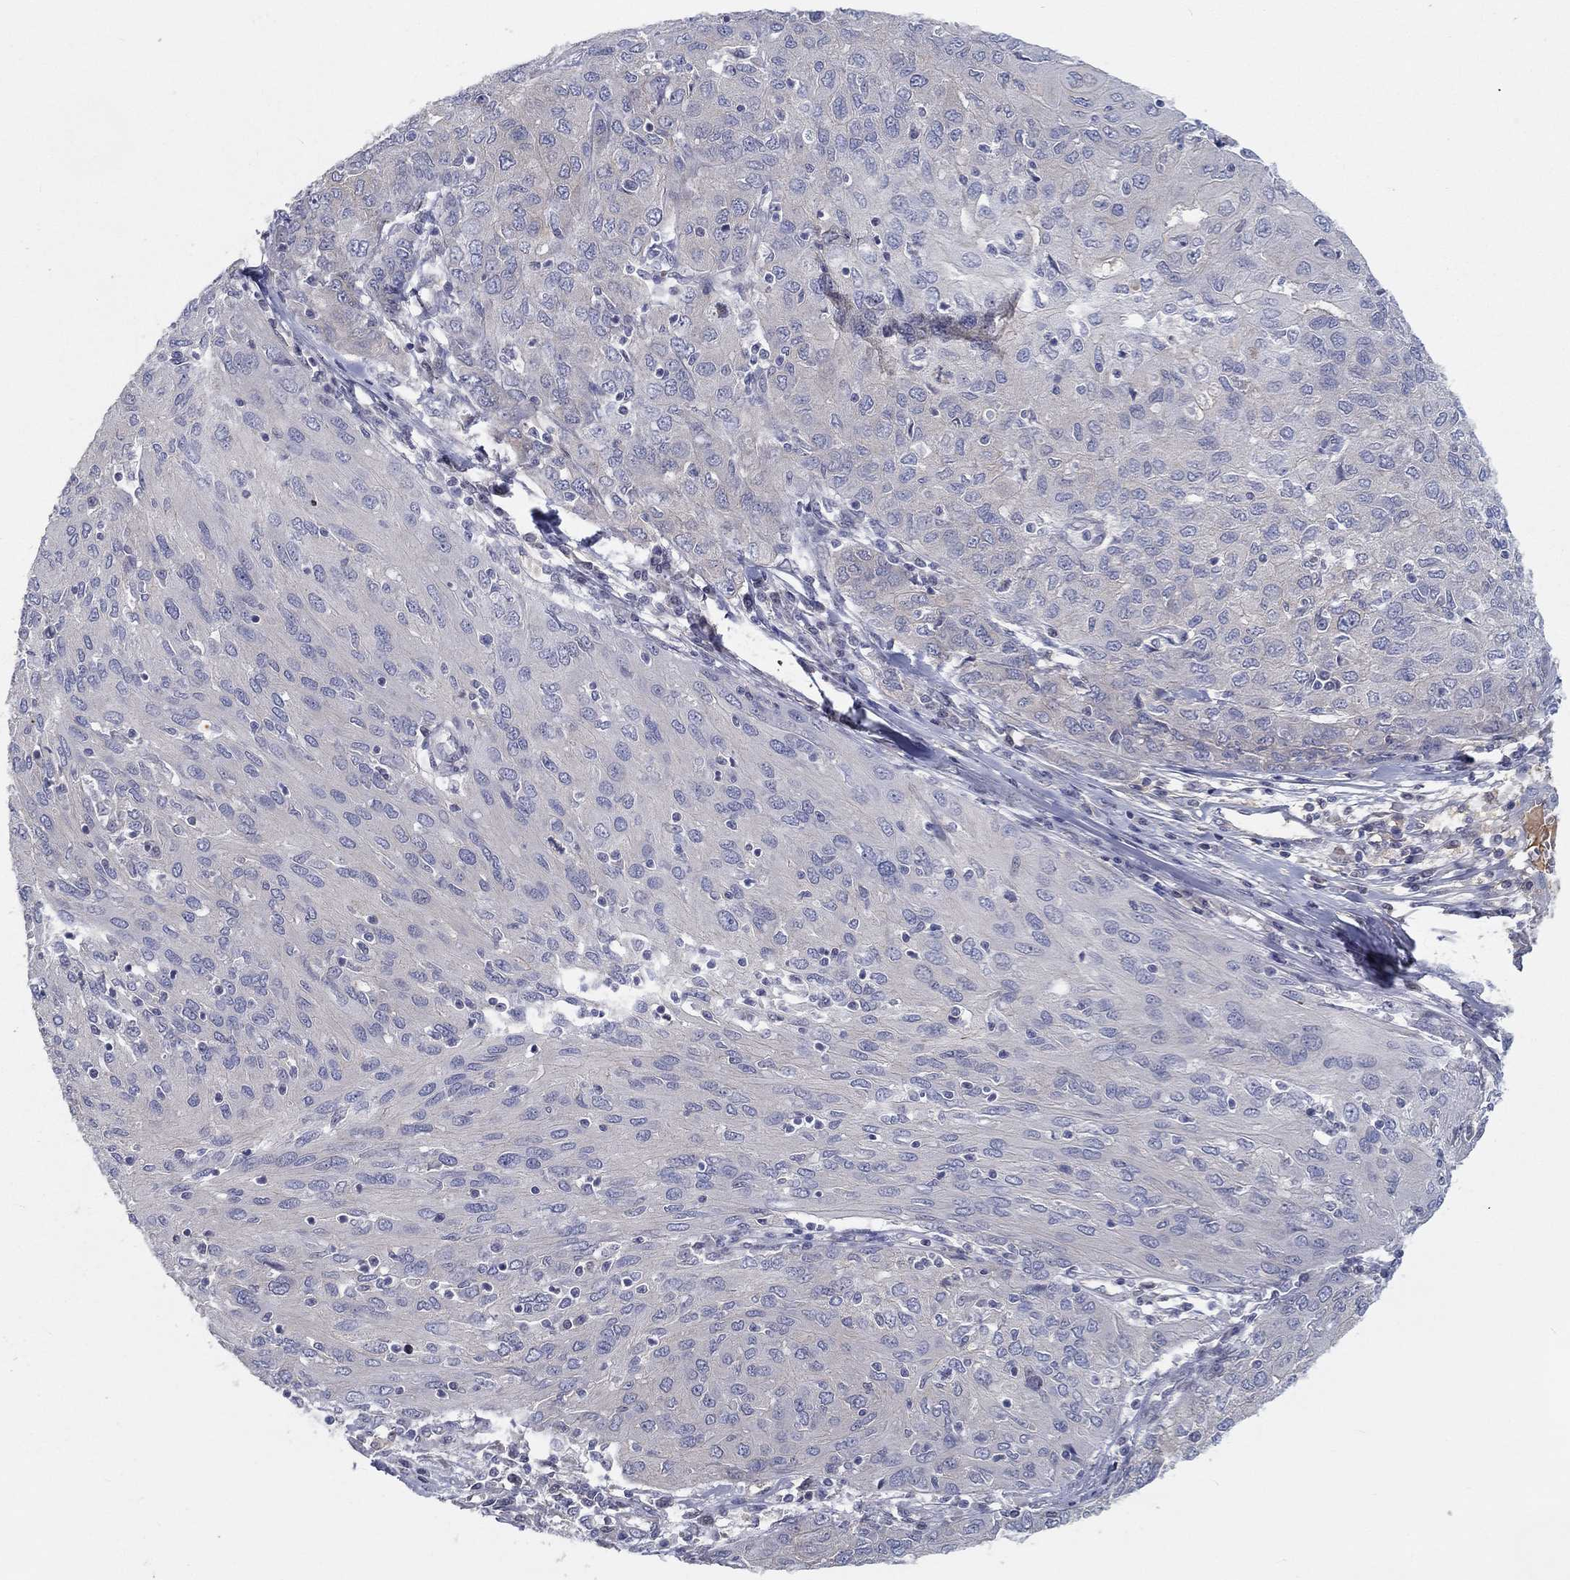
{"staining": {"intensity": "negative", "quantity": "none", "location": "none"}, "tissue": "ovarian cancer", "cell_type": "Tumor cells", "image_type": "cancer", "snomed": [{"axis": "morphology", "description": "Carcinoma, endometroid"}, {"axis": "topography", "description": "Ovary"}], "caption": "Tumor cells are negative for protein expression in human ovarian cancer.", "gene": "CETN3", "patient": {"sex": "female", "age": 50}}